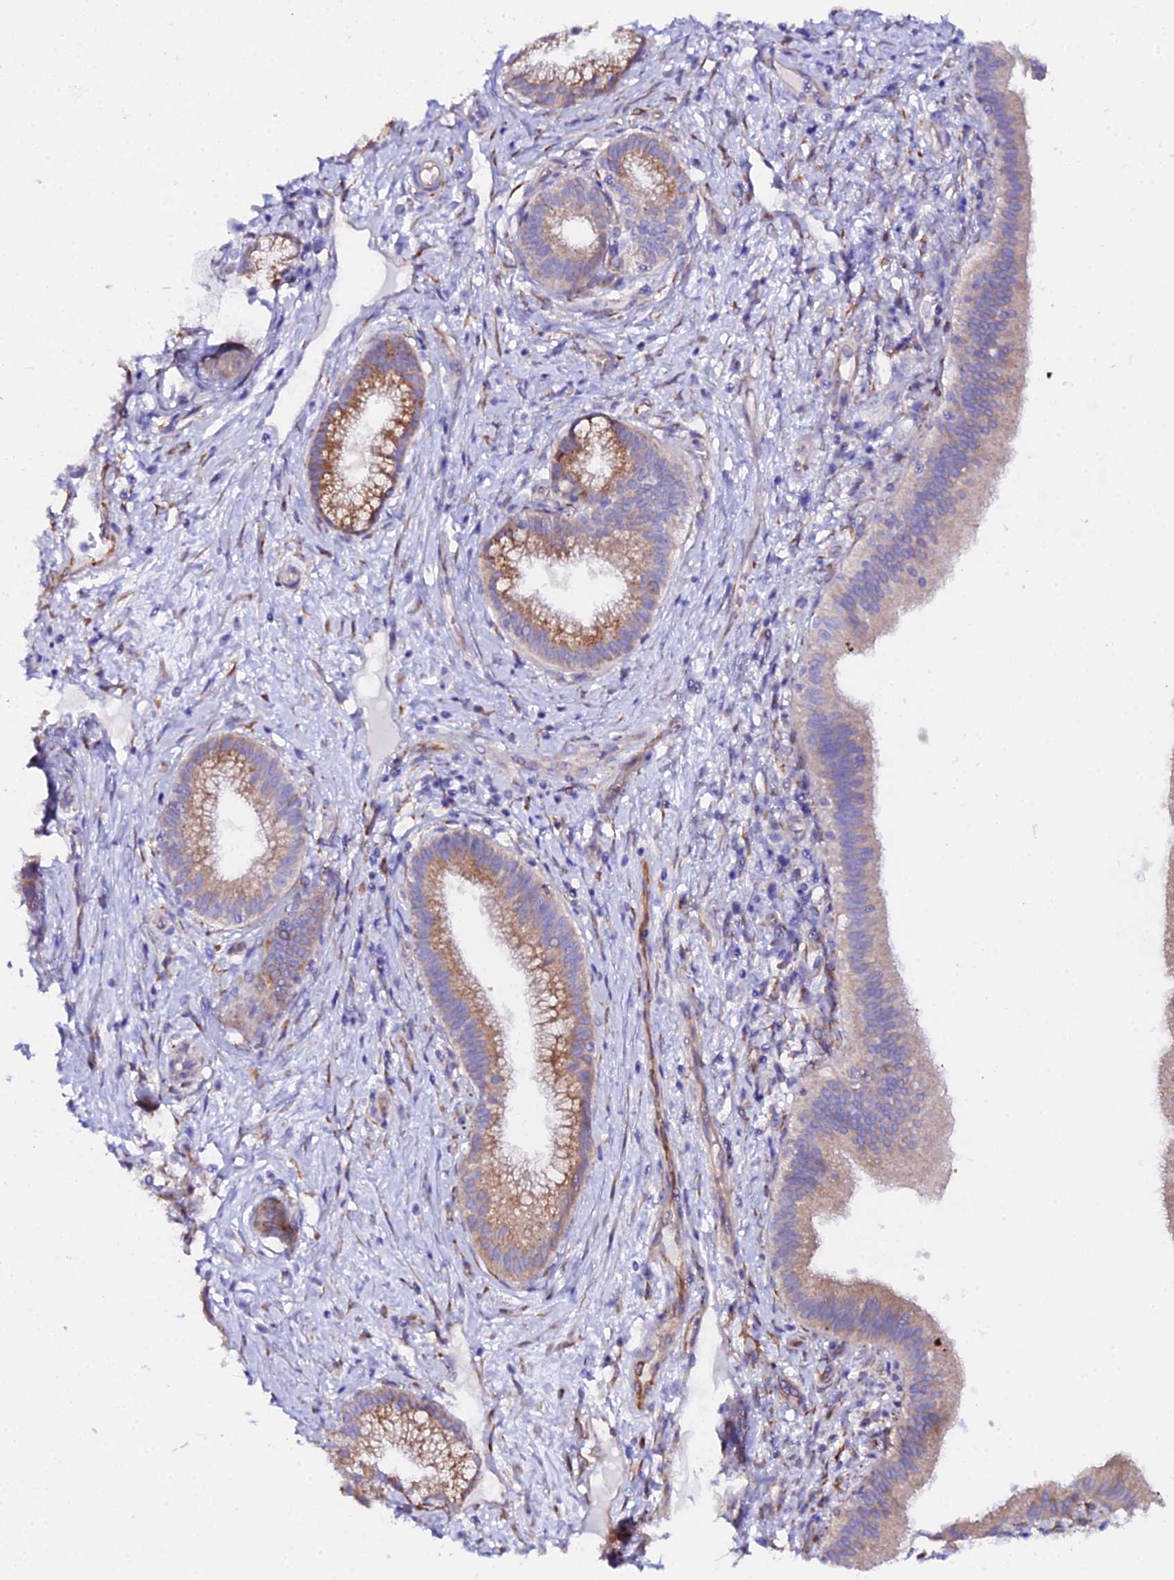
{"staining": {"intensity": "moderate", "quantity": ">75%", "location": "cytoplasmic/membranous"}, "tissue": "pancreatic cancer", "cell_type": "Tumor cells", "image_type": "cancer", "snomed": [{"axis": "morphology", "description": "Adenocarcinoma, NOS"}, {"axis": "topography", "description": "Pancreas"}], "caption": "Pancreatic cancer (adenocarcinoma) tissue shows moderate cytoplasmic/membranous expression in approximately >75% of tumor cells", "gene": "CFAP45", "patient": {"sex": "male", "age": 72}}